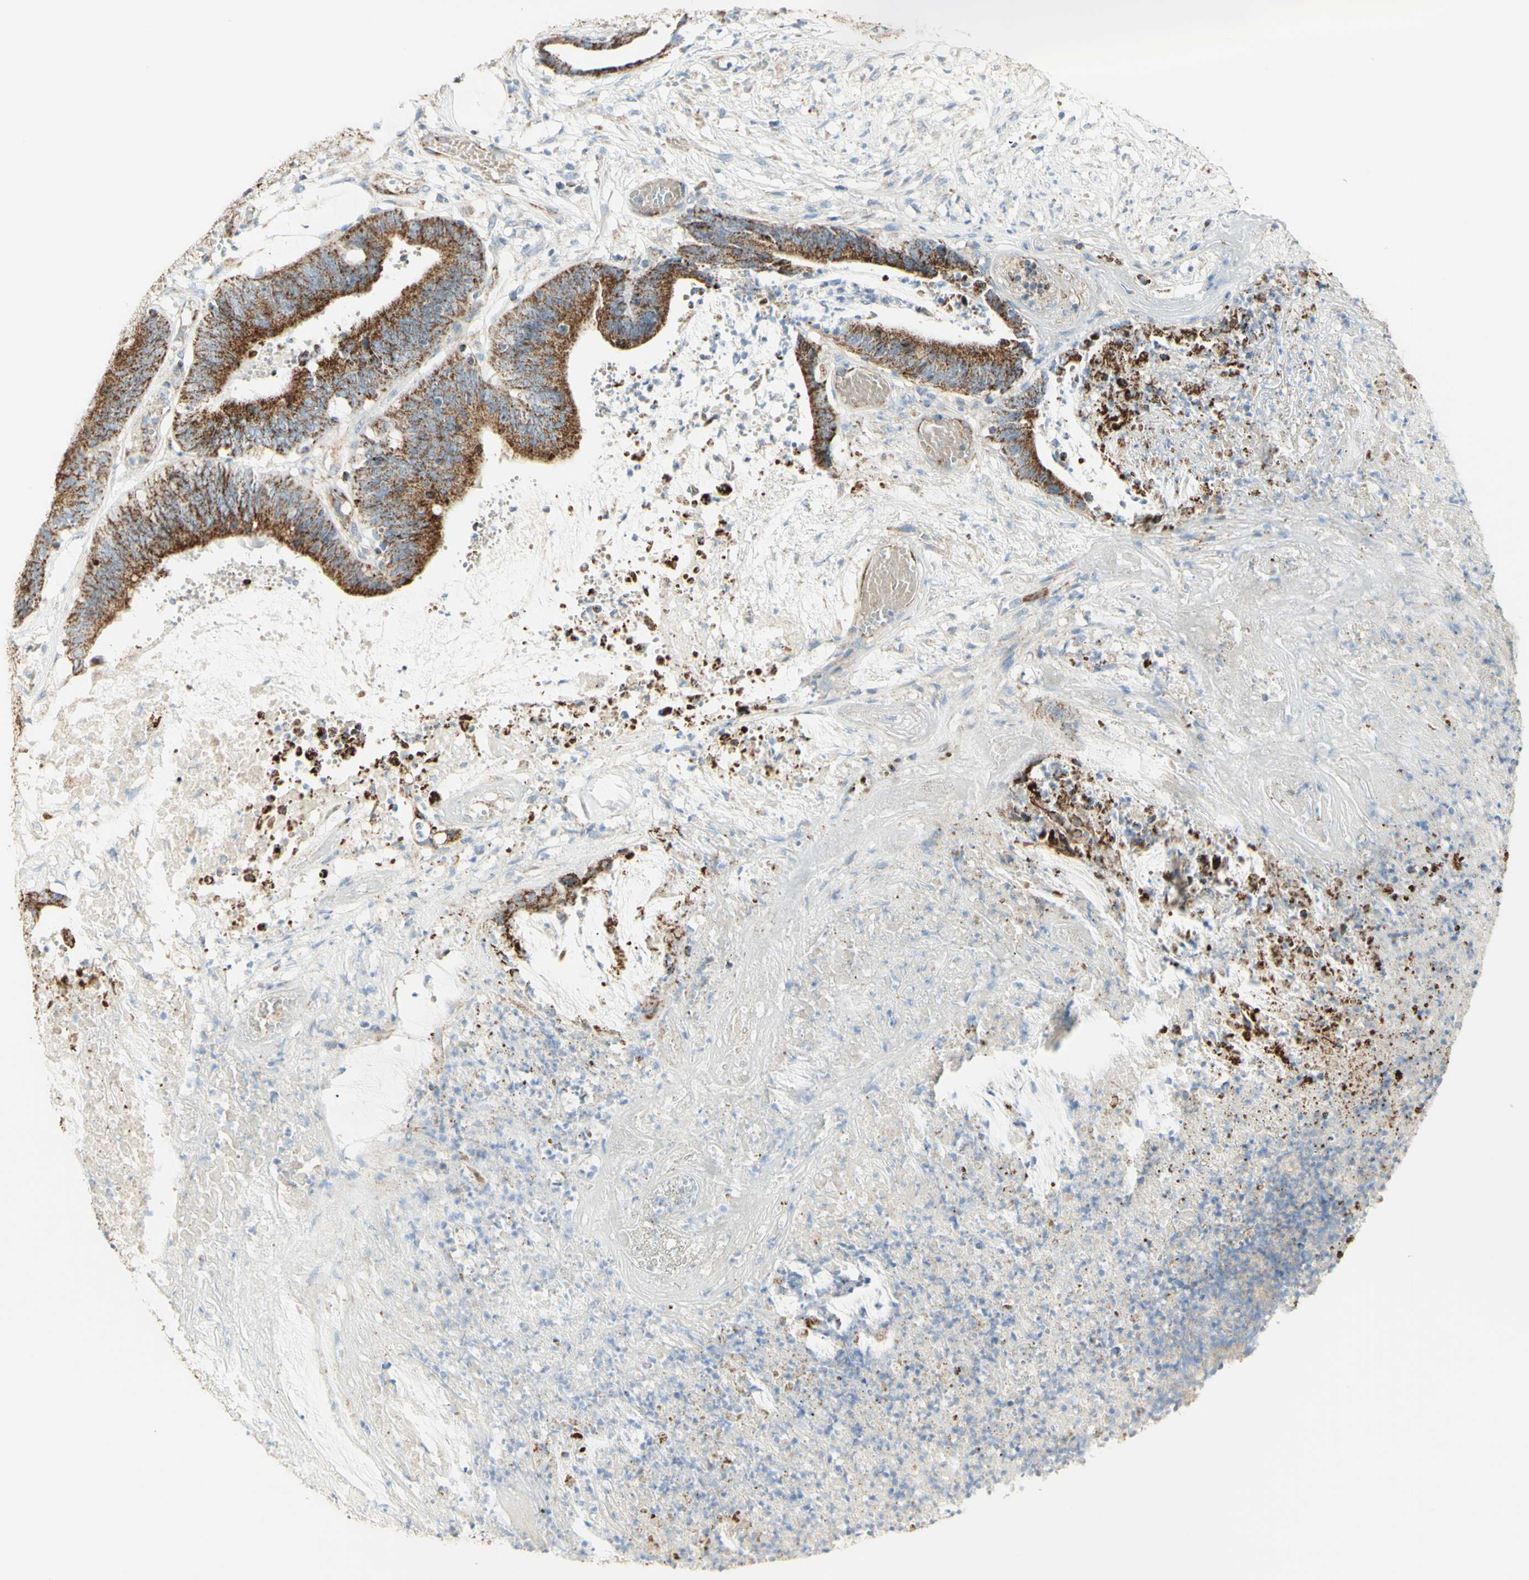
{"staining": {"intensity": "moderate", "quantity": ">75%", "location": "cytoplasmic/membranous"}, "tissue": "colorectal cancer", "cell_type": "Tumor cells", "image_type": "cancer", "snomed": [{"axis": "morphology", "description": "Adenocarcinoma, NOS"}, {"axis": "topography", "description": "Rectum"}], "caption": "Protein expression analysis of colorectal adenocarcinoma exhibits moderate cytoplasmic/membranous positivity in about >75% of tumor cells. The staining was performed using DAB to visualize the protein expression in brown, while the nuclei were stained in blue with hematoxylin (Magnification: 20x).", "gene": "LETM1", "patient": {"sex": "female", "age": 66}}